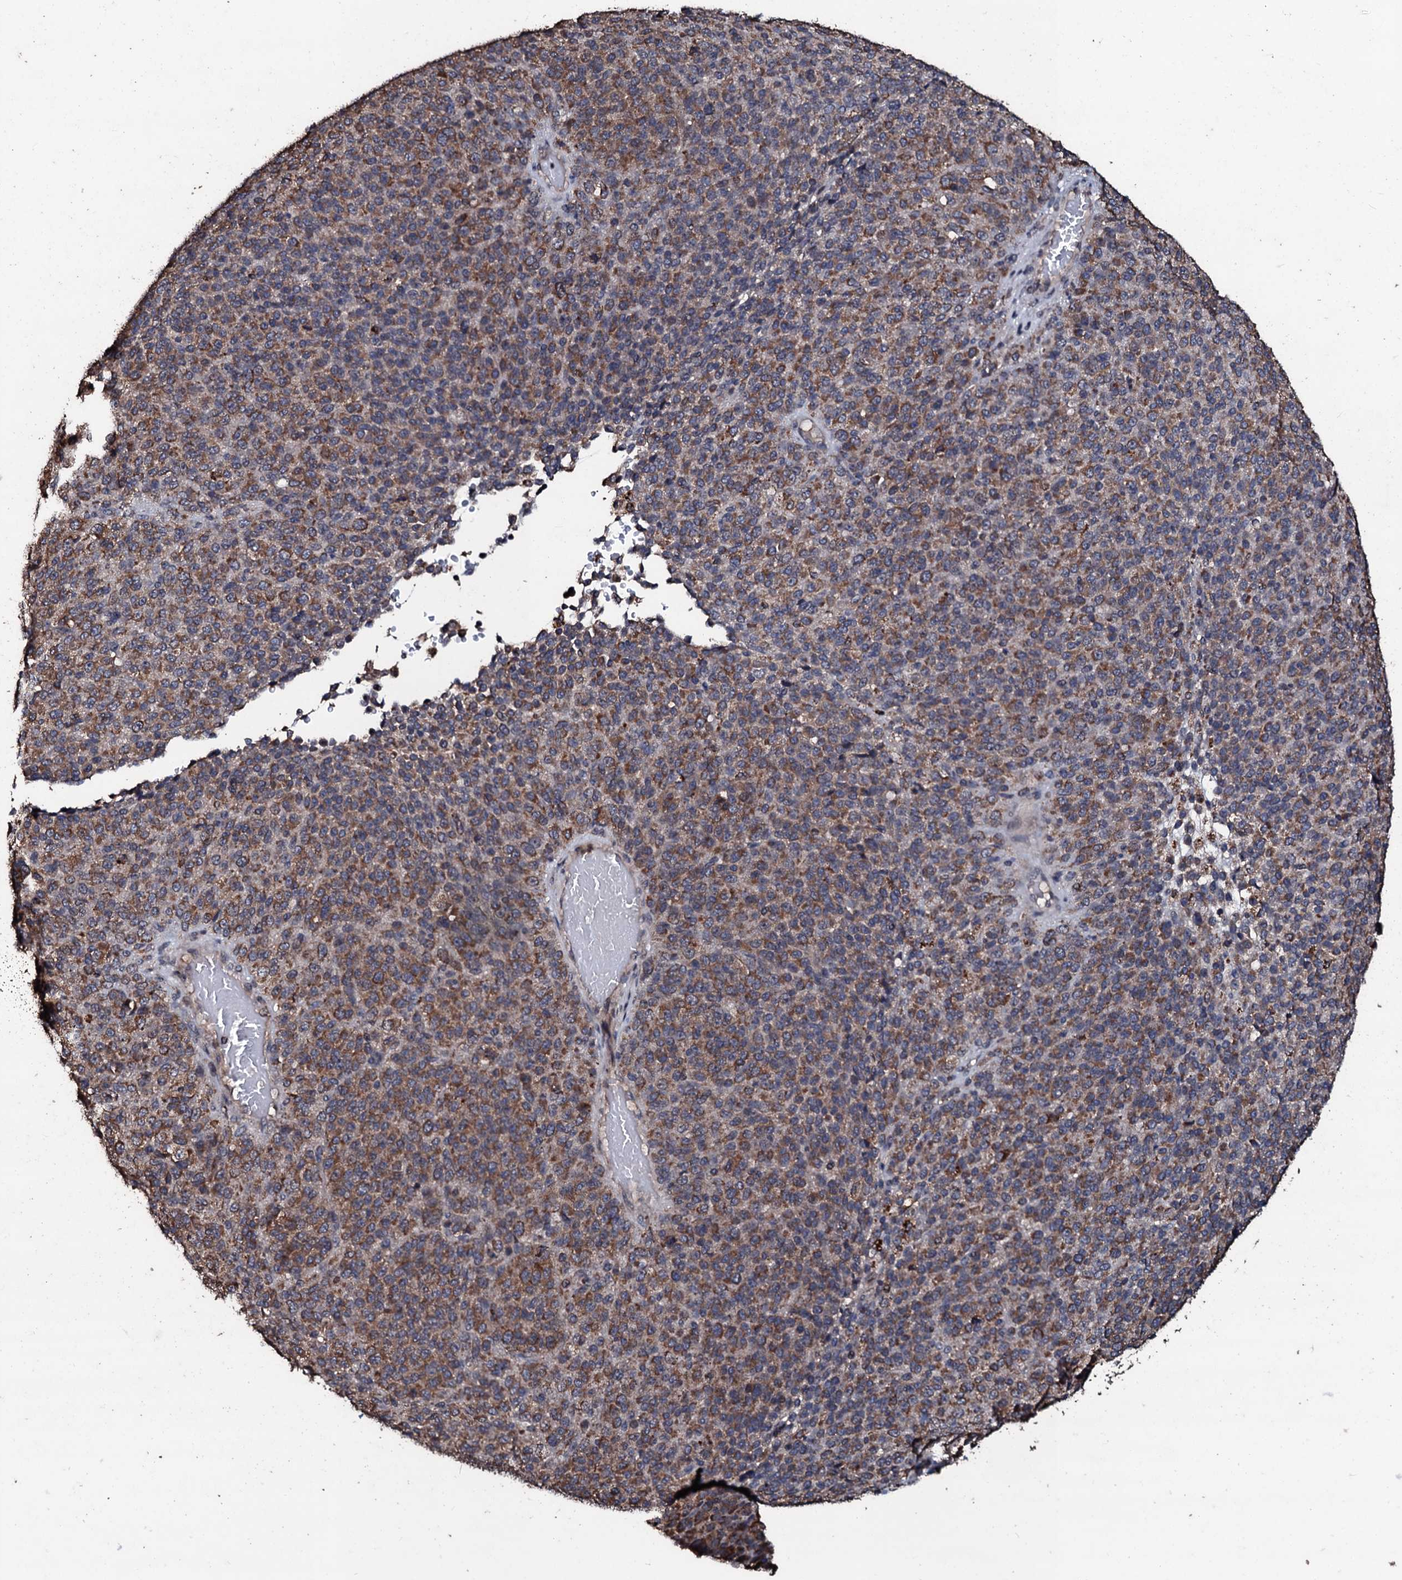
{"staining": {"intensity": "moderate", "quantity": ">75%", "location": "cytoplasmic/membranous"}, "tissue": "melanoma", "cell_type": "Tumor cells", "image_type": "cancer", "snomed": [{"axis": "morphology", "description": "Malignant melanoma, Metastatic site"}, {"axis": "topography", "description": "Brain"}], "caption": "Immunohistochemistry (IHC) micrograph of melanoma stained for a protein (brown), which displays medium levels of moderate cytoplasmic/membranous staining in approximately >75% of tumor cells.", "gene": "SDHAF2", "patient": {"sex": "female", "age": 56}}